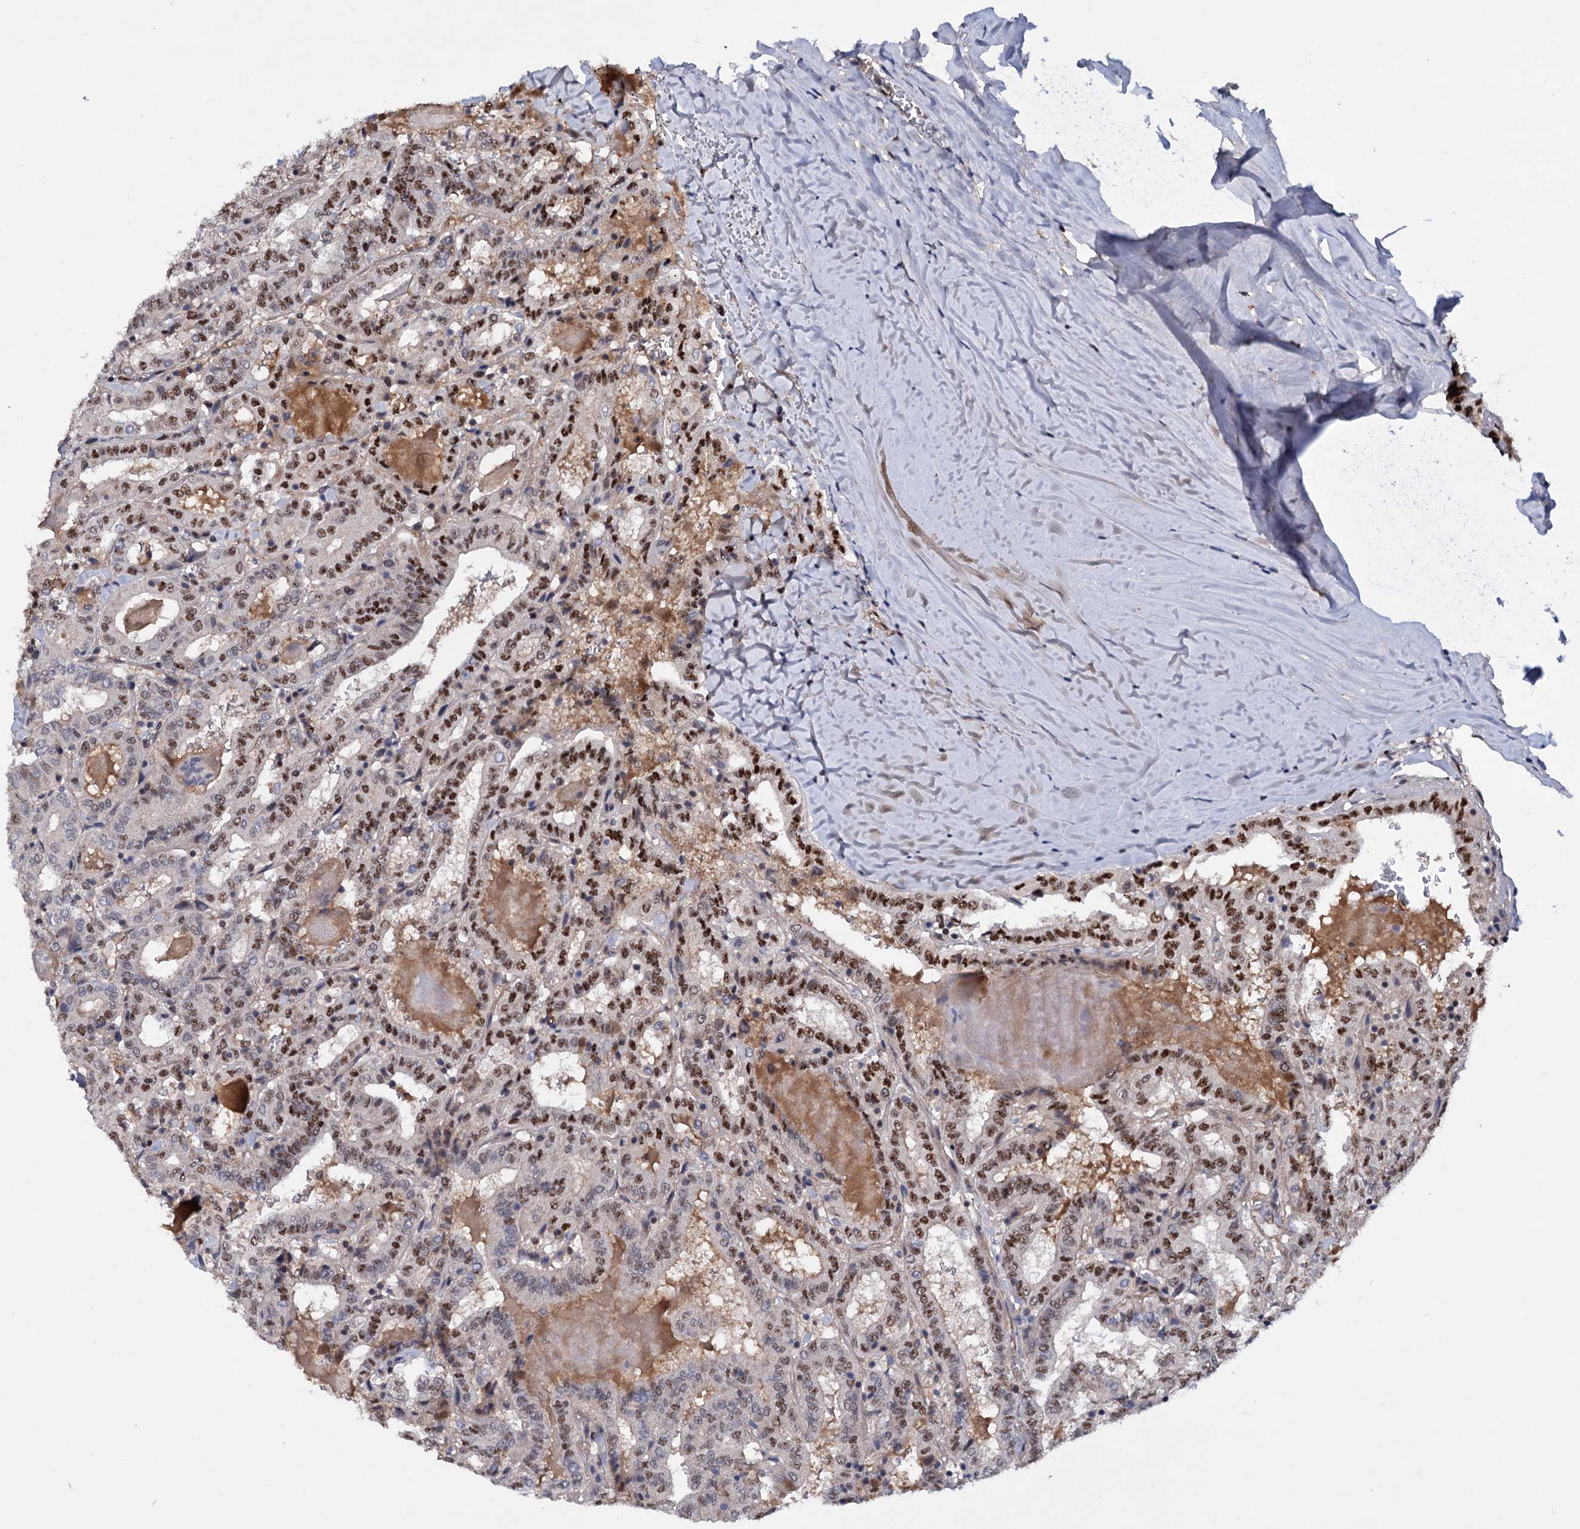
{"staining": {"intensity": "strong", "quantity": "25%-75%", "location": "nuclear"}, "tissue": "thyroid cancer", "cell_type": "Tumor cells", "image_type": "cancer", "snomed": [{"axis": "morphology", "description": "Papillary adenocarcinoma, NOS"}, {"axis": "topography", "description": "Thyroid gland"}], "caption": "Immunohistochemistry (IHC) staining of papillary adenocarcinoma (thyroid), which exhibits high levels of strong nuclear staining in approximately 25%-75% of tumor cells indicating strong nuclear protein positivity. The staining was performed using DAB (brown) for protein detection and nuclei were counterstained in hematoxylin (blue).", "gene": "TBC1D12", "patient": {"sex": "female", "age": 72}}